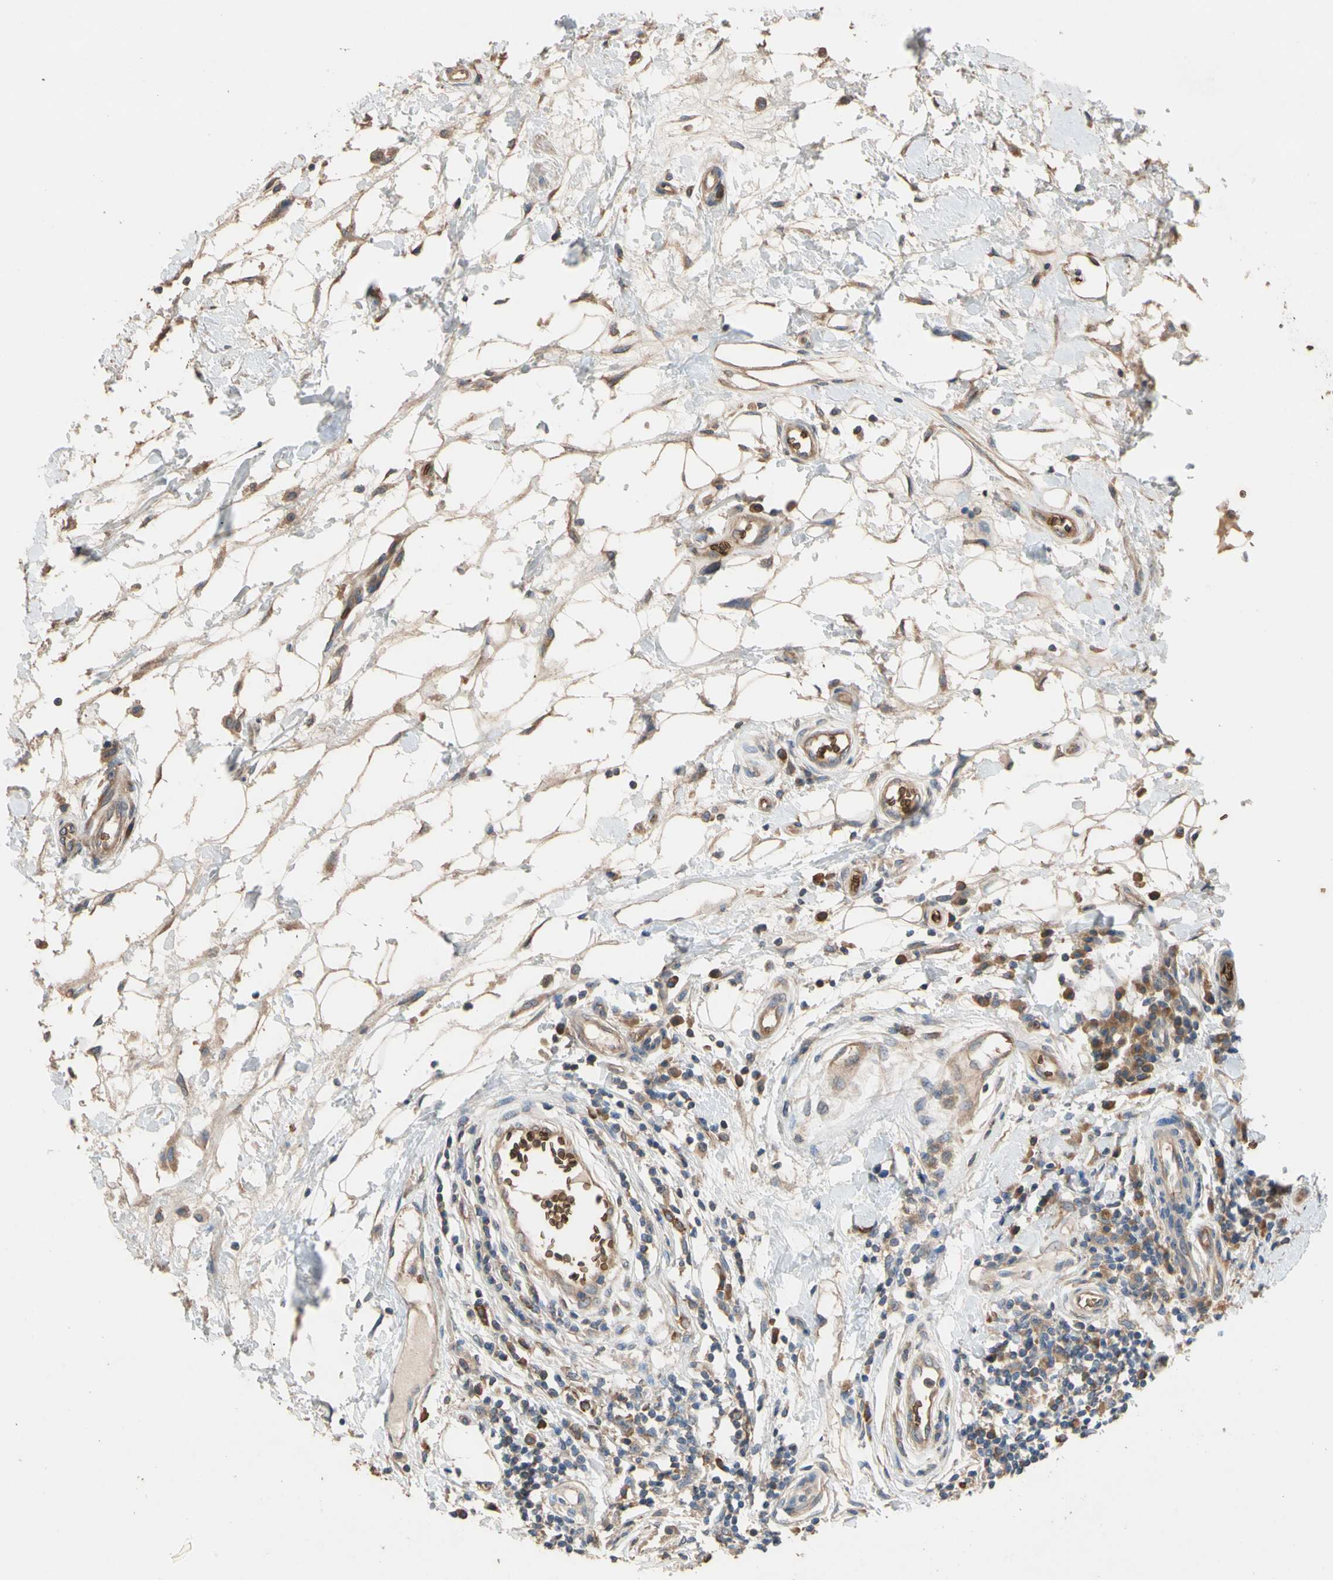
{"staining": {"intensity": "moderate", "quantity": "25%-75%", "location": "cytoplasmic/membranous"}, "tissue": "breast cancer", "cell_type": "Tumor cells", "image_type": "cancer", "snomed": [{"axis": "morphology", "description": "Duct carcinoma"}, {"axis": "topography", "description": "Breast"}], "caption": "Breast infiltrating ductal carcinoma stained for a protein reveals moderate cytoplasmic/membranous positivity in tumor cells. Using DAB (3,3'-diaminobenzidine) (brown) and hematoxylin (blue) stains, captured at high magnification using brightfield microscopy.", "gene": "RIOK2", "patient": {"sex": "female", "age": 27}}